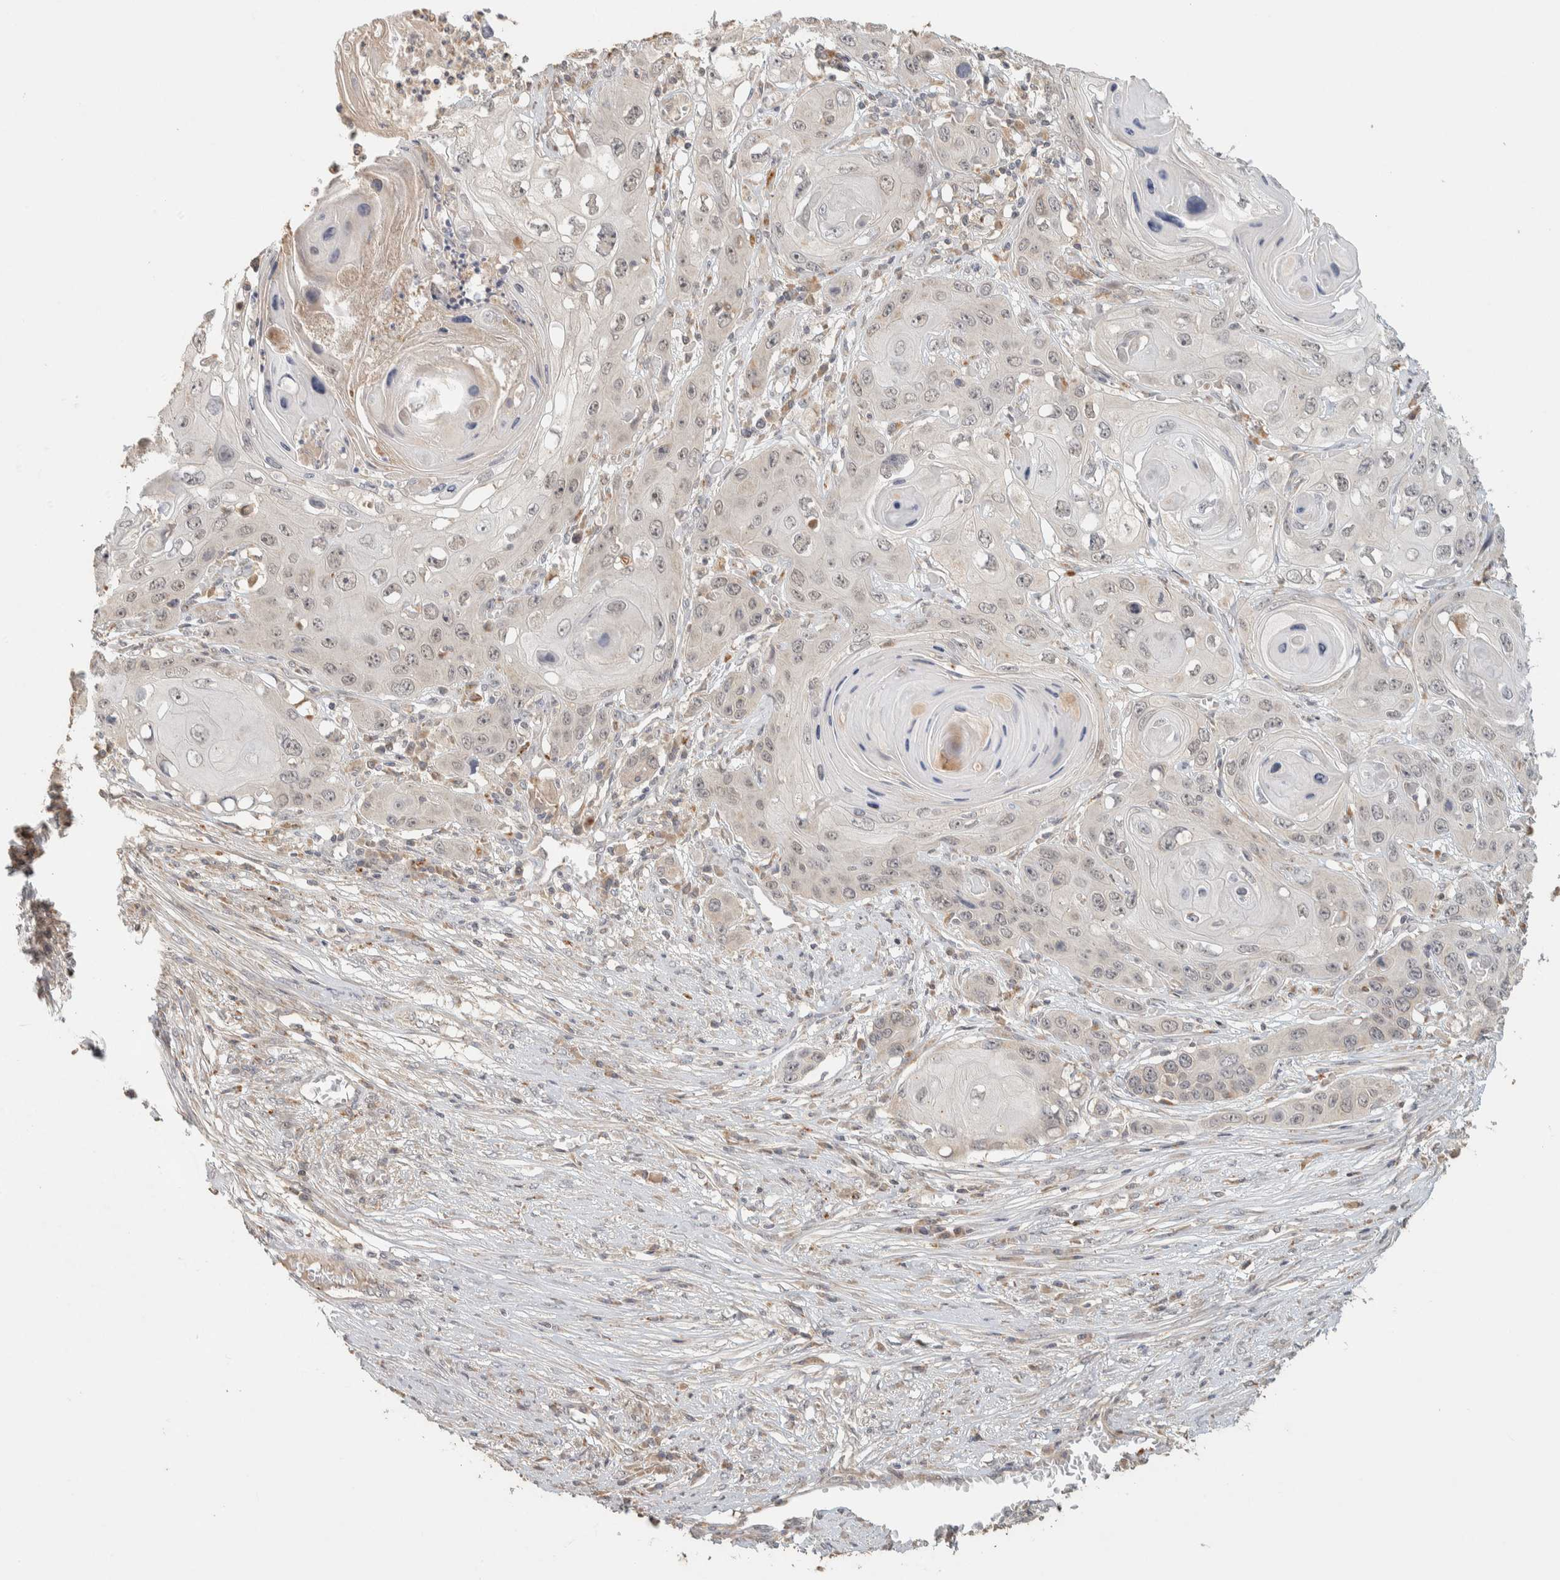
{"staining": {"intensity": "weak", "quantity": "<25%", "location": "cytoplasmic/membranous"}, "tissue": "skin cancer", "cell_type": "Tumor cells", "image_type": "cancer", "snomed": [{"axis": "morphology", "description": "Squamous cell carcinoma, NOS"}, {"axis": "topography", "description": "Skin"}], "caption": "Immunohistochemical staining of human skin squamous cell carcinoma demonstrates no significant expression in tumor cells. (IHC, brightfield microscopy, high magnification).", "gene": "ITPA", "patient": {"sex": "male", "age": 55}}